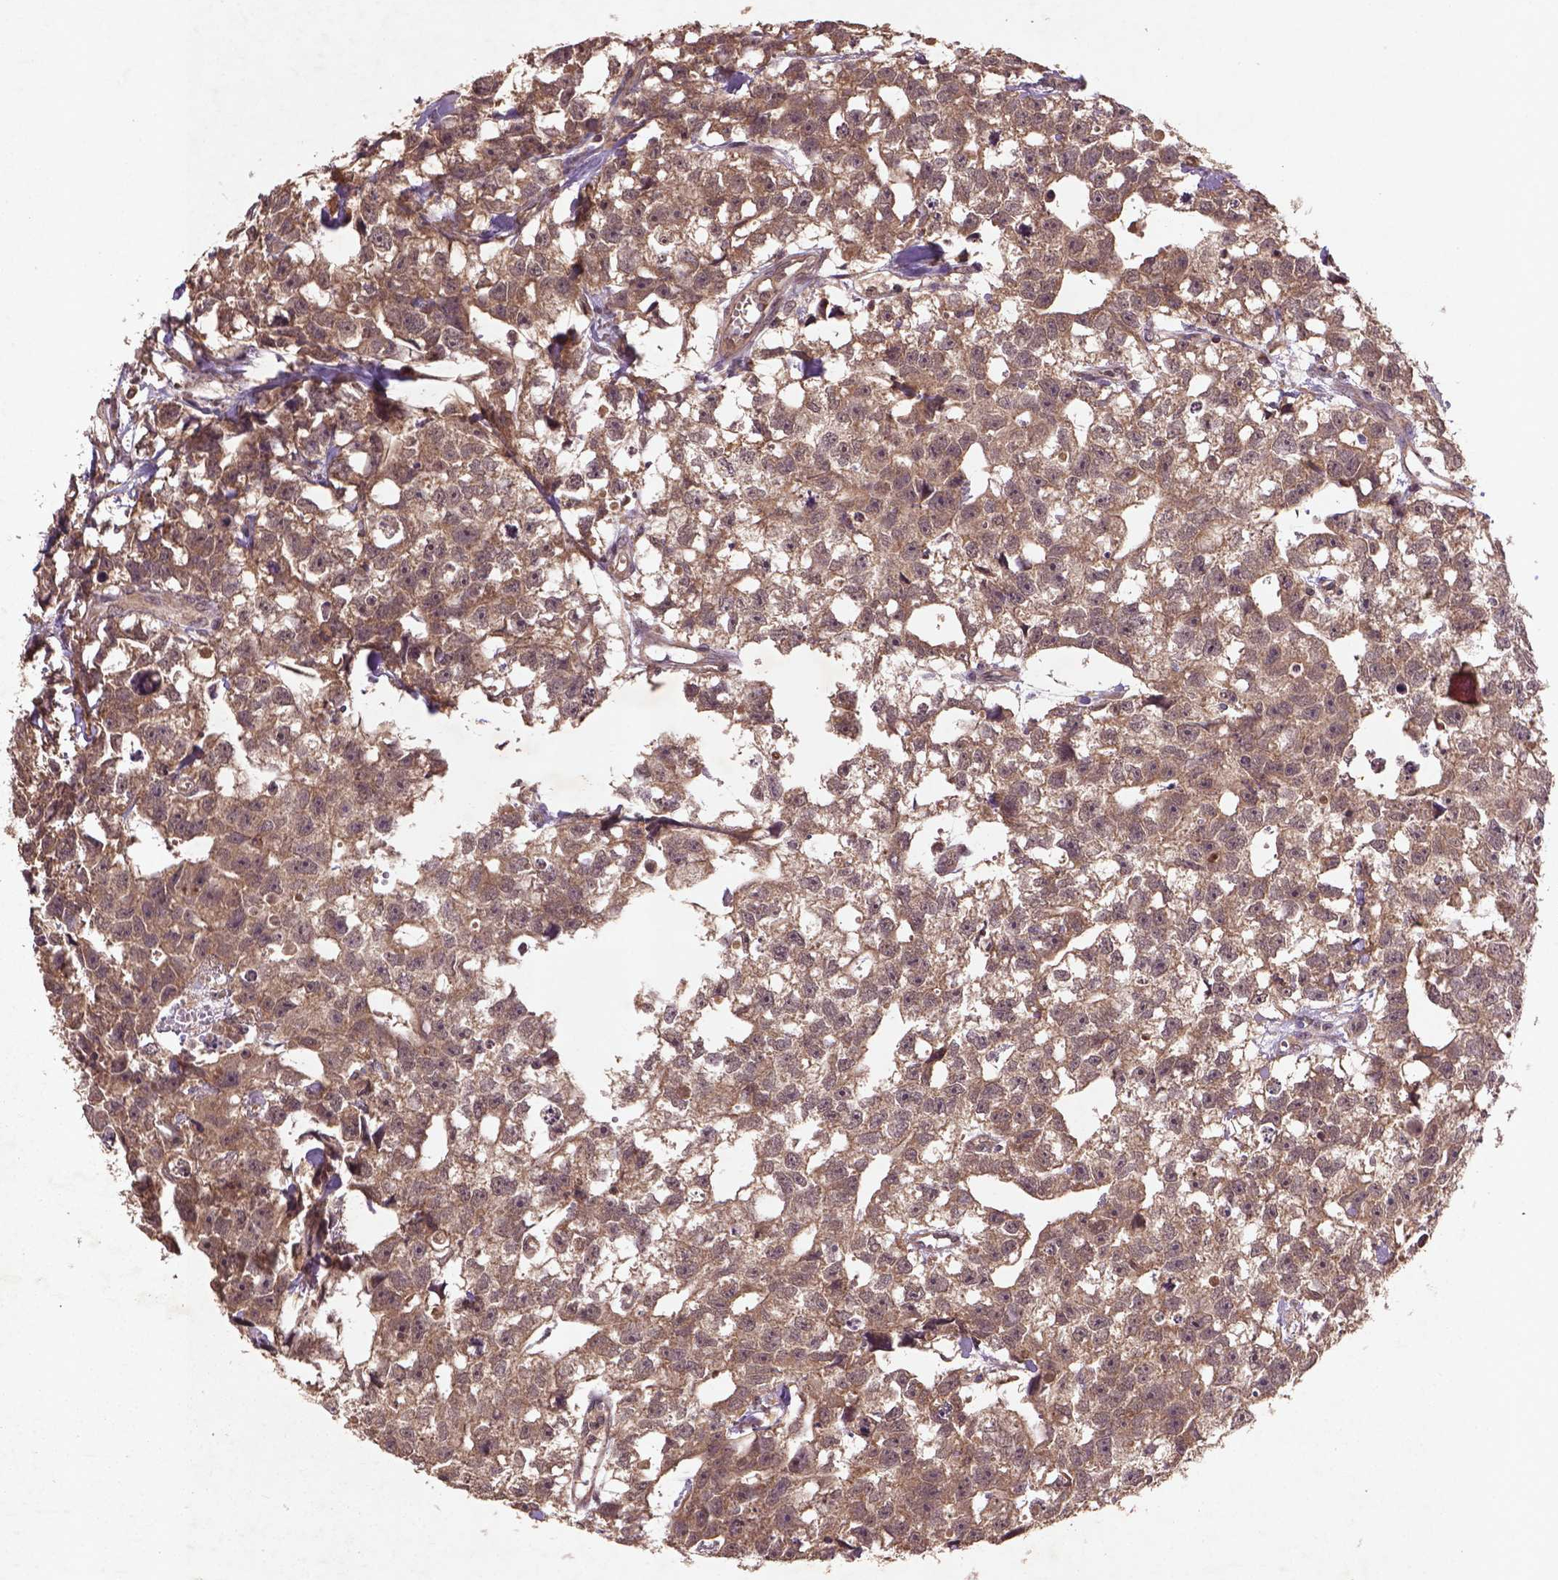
{"staining": {"intensity": "moderate", "quantity": ">75%", "location": "cytoplasmic/membranous,nuclear"}, "tissue": "testis cancer", "cell_type": "Tumor cells", "image_type": "cancer", "snomed": [{"axis": "morphology", "description": "Carcinoma, Embryonal, NOS"}, {"axis": "morphology", "description": "Teratoma, malignant, NOS"}, {"axis": "topography", "description": "Testis"}], "caption": "Testis cancer stained with immunohistochemistry demonstrates moderate cytoplasmic/membranous and nuclear expression in about >75% of tumor cells.", "gene": "NIPAL2", "patient": {"sex": "male", "age": 44}}